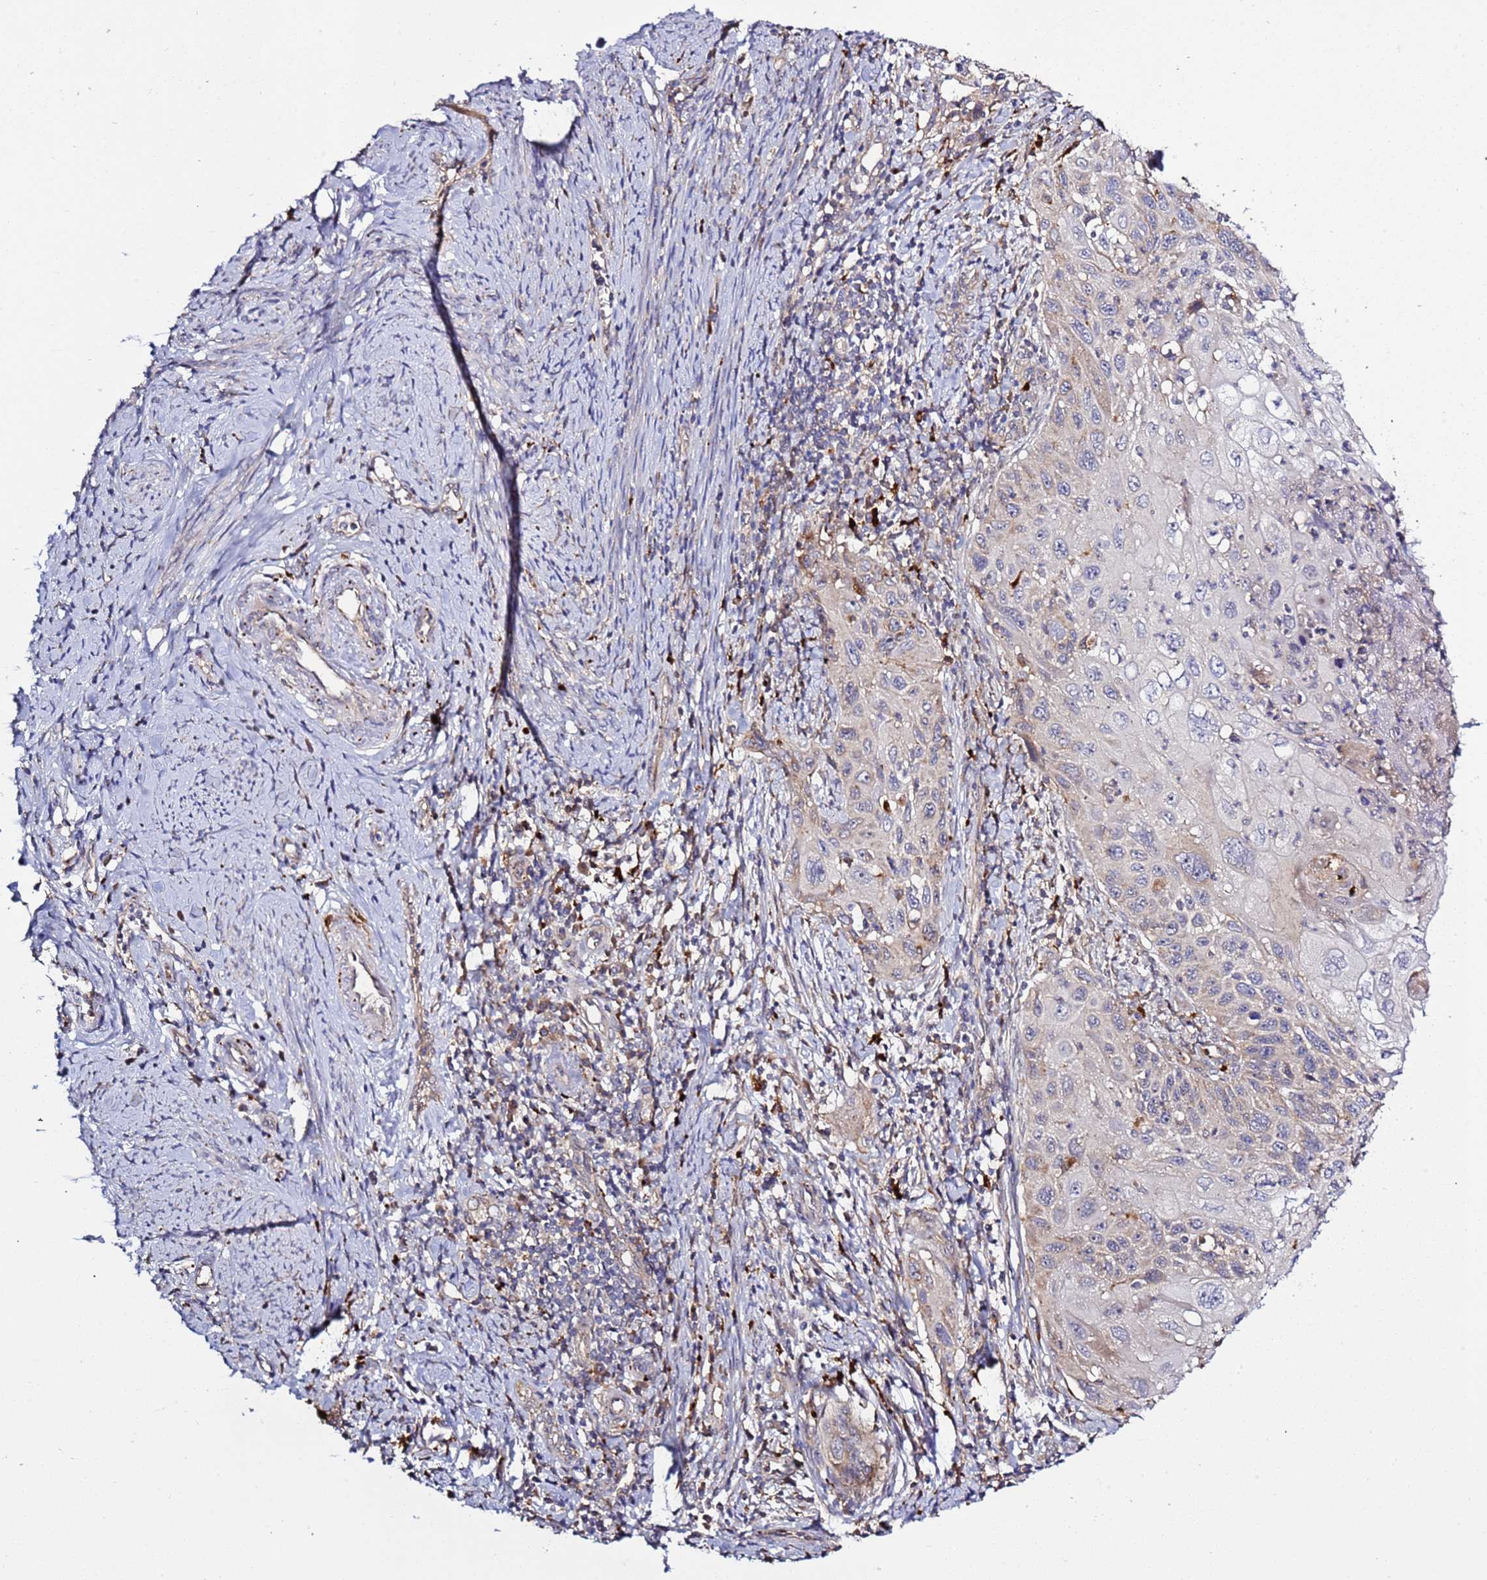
{"staining": {"intensity": "weak", "quantity": "<25%", "location": "cytoplasmic/membranous"}, "tissue": "cervical cancer", "cell_type": "Tumor cells", "image_type": "cancer", "snomed": [{"axis": "morphology", "description": "Squamous cell carcinoma, NOS"}, {"axis": "topography", "description": "Cervix"}], "caption": "Squamous cell carcinoma (cervical) was stained to show a protein in brown. There is no significant expression in tumor cells.", "gene": "VPS36", "patient": {"sex": "female", "age": 70}}